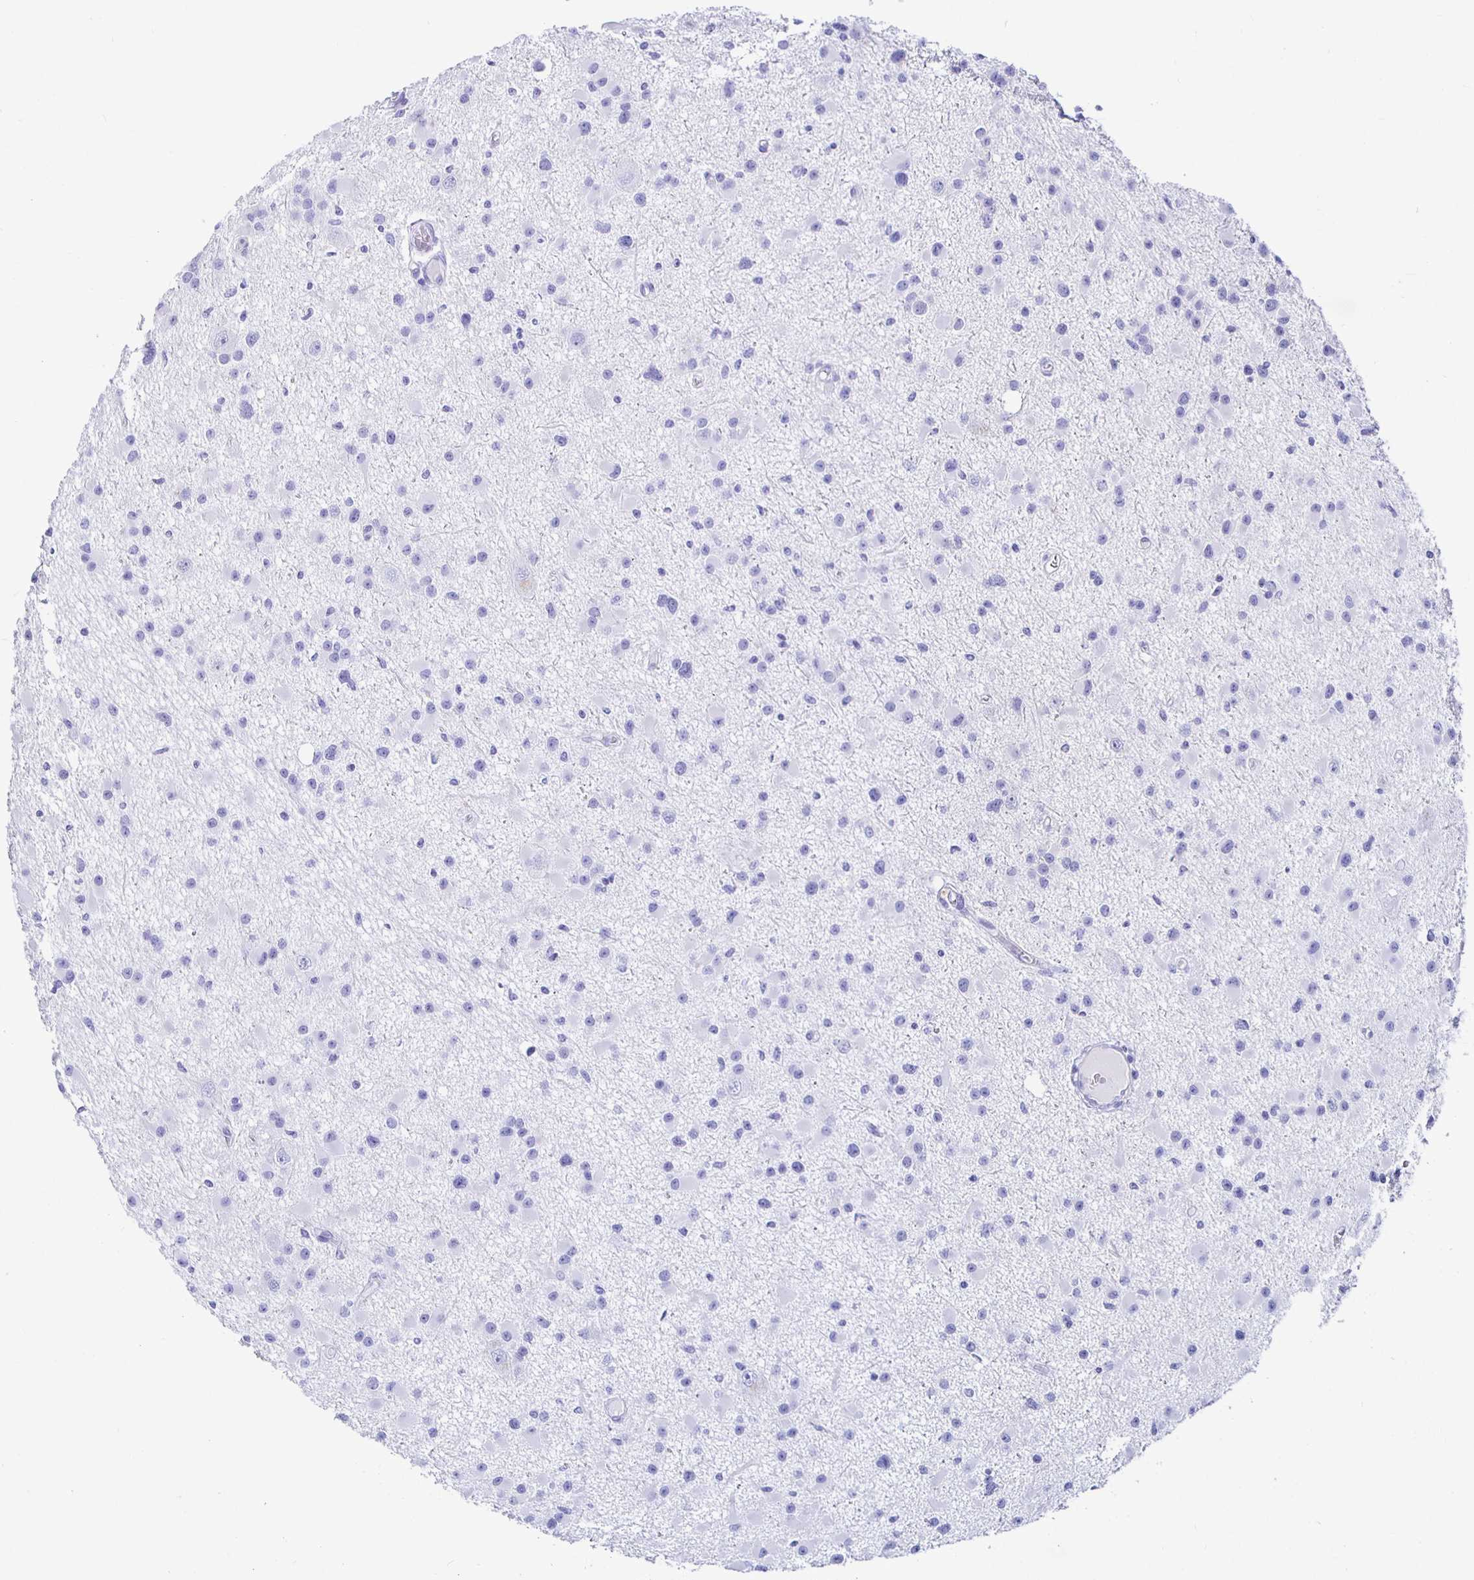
{"staining": {"intensity": "negative", "quantity": "none", "location": "none"}, "tissue": "glioma", "cell_type": "Tumor cells", "image_type": "cancer", "snomed": [{"axis": "morphology", "description": "Glioma, malignant, High grade"}, {"axis": "topography", "description": "Brain"}], "caption": "Human glioma stained for a protein using IHC displays no expression in tumor cells.", "gene": "UMOD", "patient": {"sex": "male", "age": 54}}